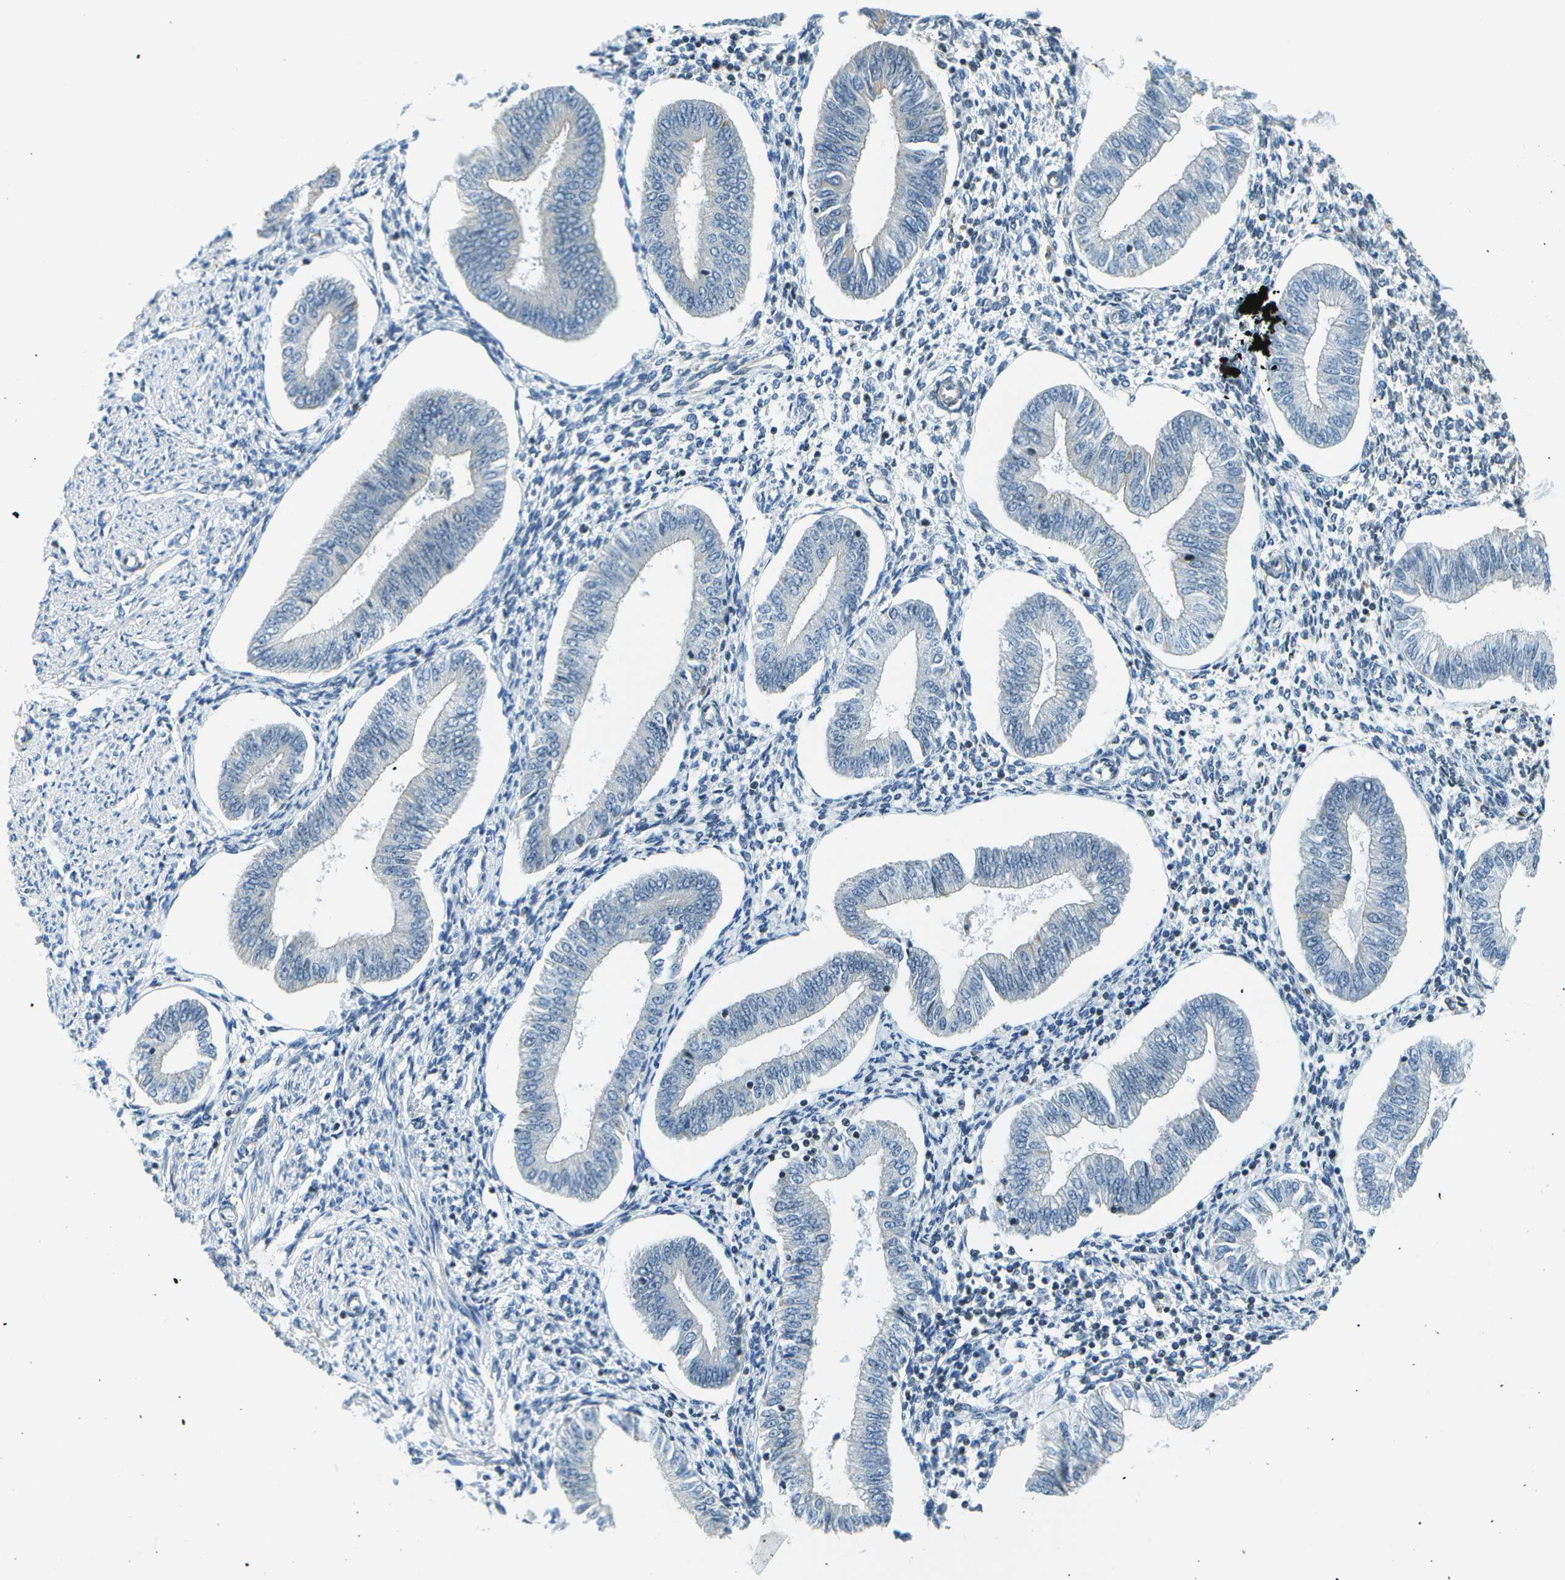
{"staining": {"intensity": "negative", "quantity": "none", "location": "none"}, "tissue": "endometrium", "cell_type": "Cells in endometrial stroma", "image_type": "normal", "snomed": [{"axis": "morphology", "description": "Normal tissue, NOS"}, {"axis": "topography", "description": "Endometrium"}], "caption": "DAB (3,3'-diaminobenzidine) immunohistochemical staining of unremarkable endometrium exhibits no significant positivity in cells in endometrial stroma. (IHC, brightfield microscopy, high magnification).", "gene": "ESYT1", "patient": {"sex": "female", "age": 50}}